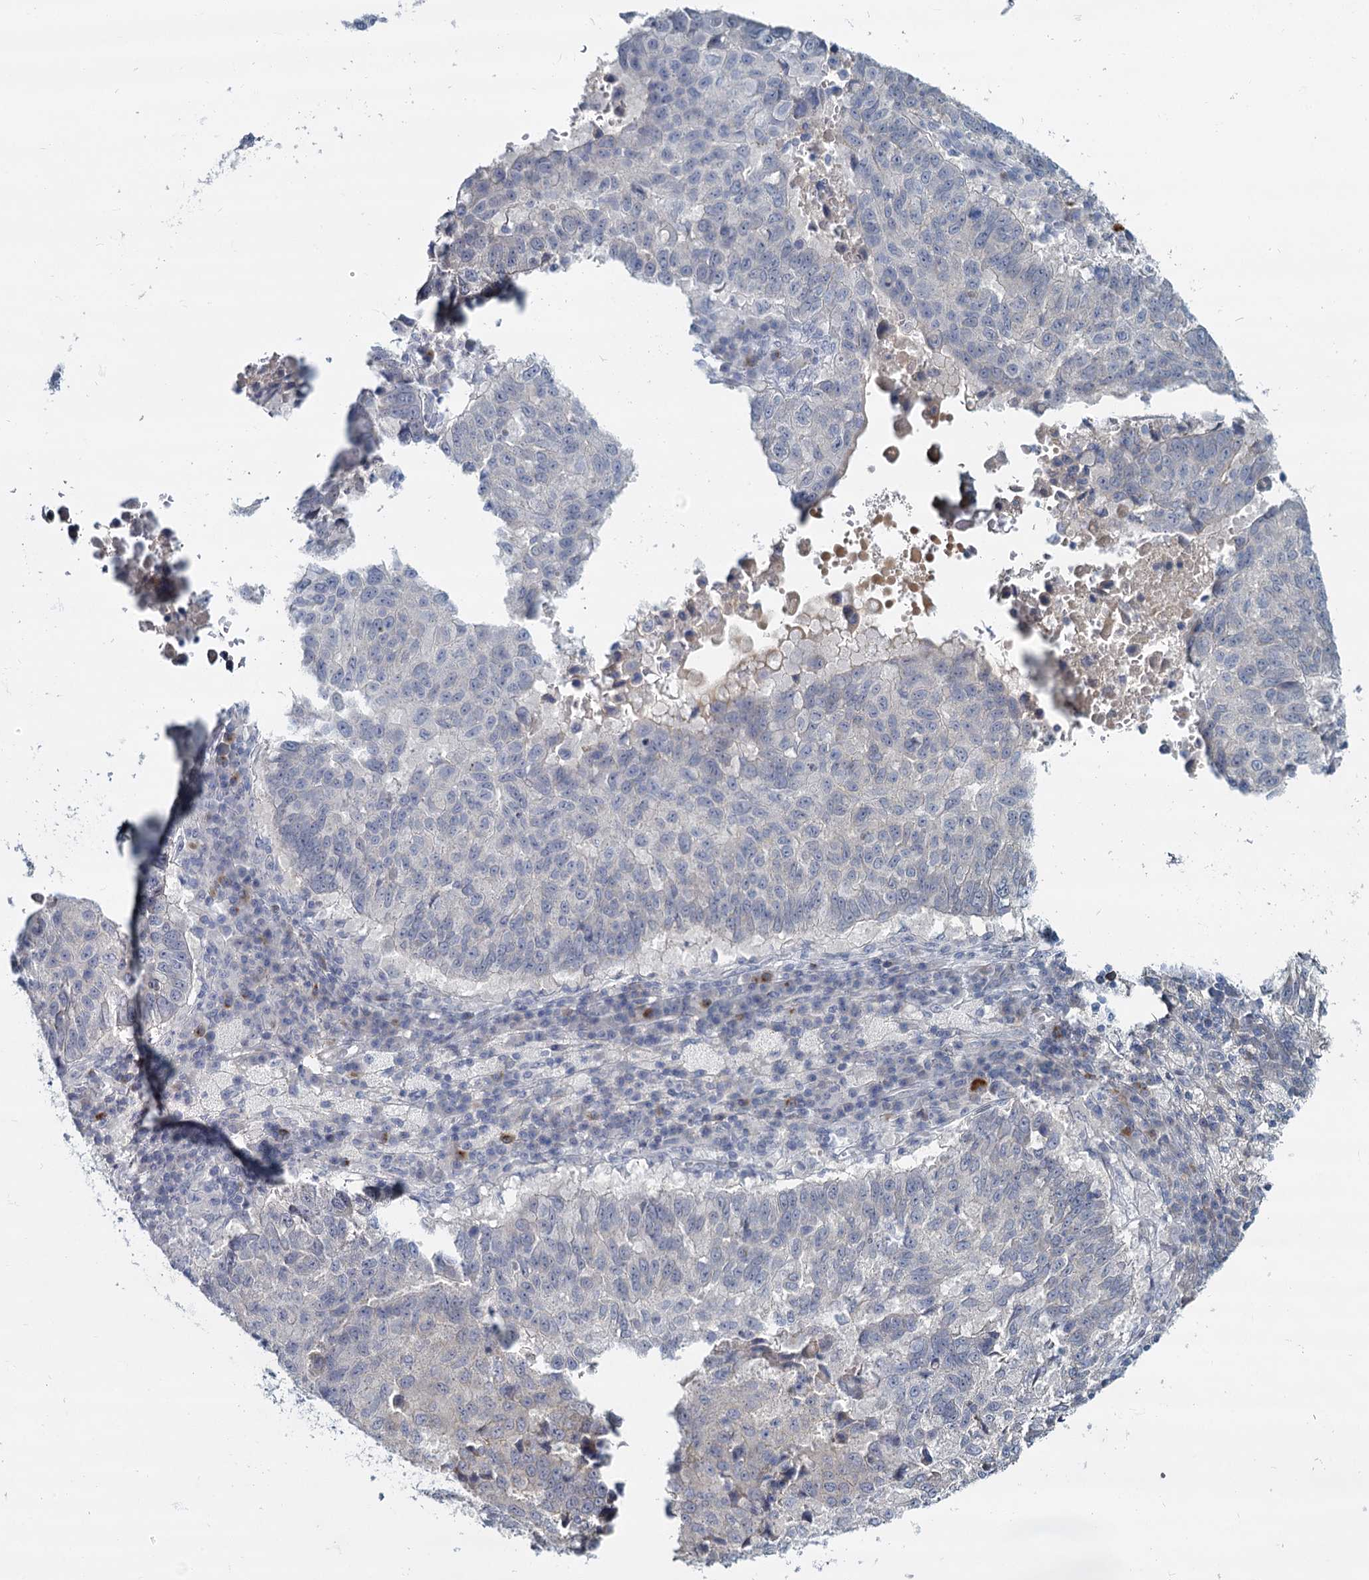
{"staining": {"intensity": "negative", "quantity": "none", "location": "none"}, "tissue": "lung cancer", "cell_type": "Tumor cells", "image_type": "cancer", "snomed": [{"axis": "morphology", "description": "Squamous cell carcinoma, NOS"}, {"axis": "topography", "description": "Lung"}], "caption": "Lung cancer (squamous cell carcinoma) stained for a protein using immunohistochemistry (IHC) reveals no expression tumor cells.", "gene": "ACRBP", "patient": {"sex": "male", "age": 73}}